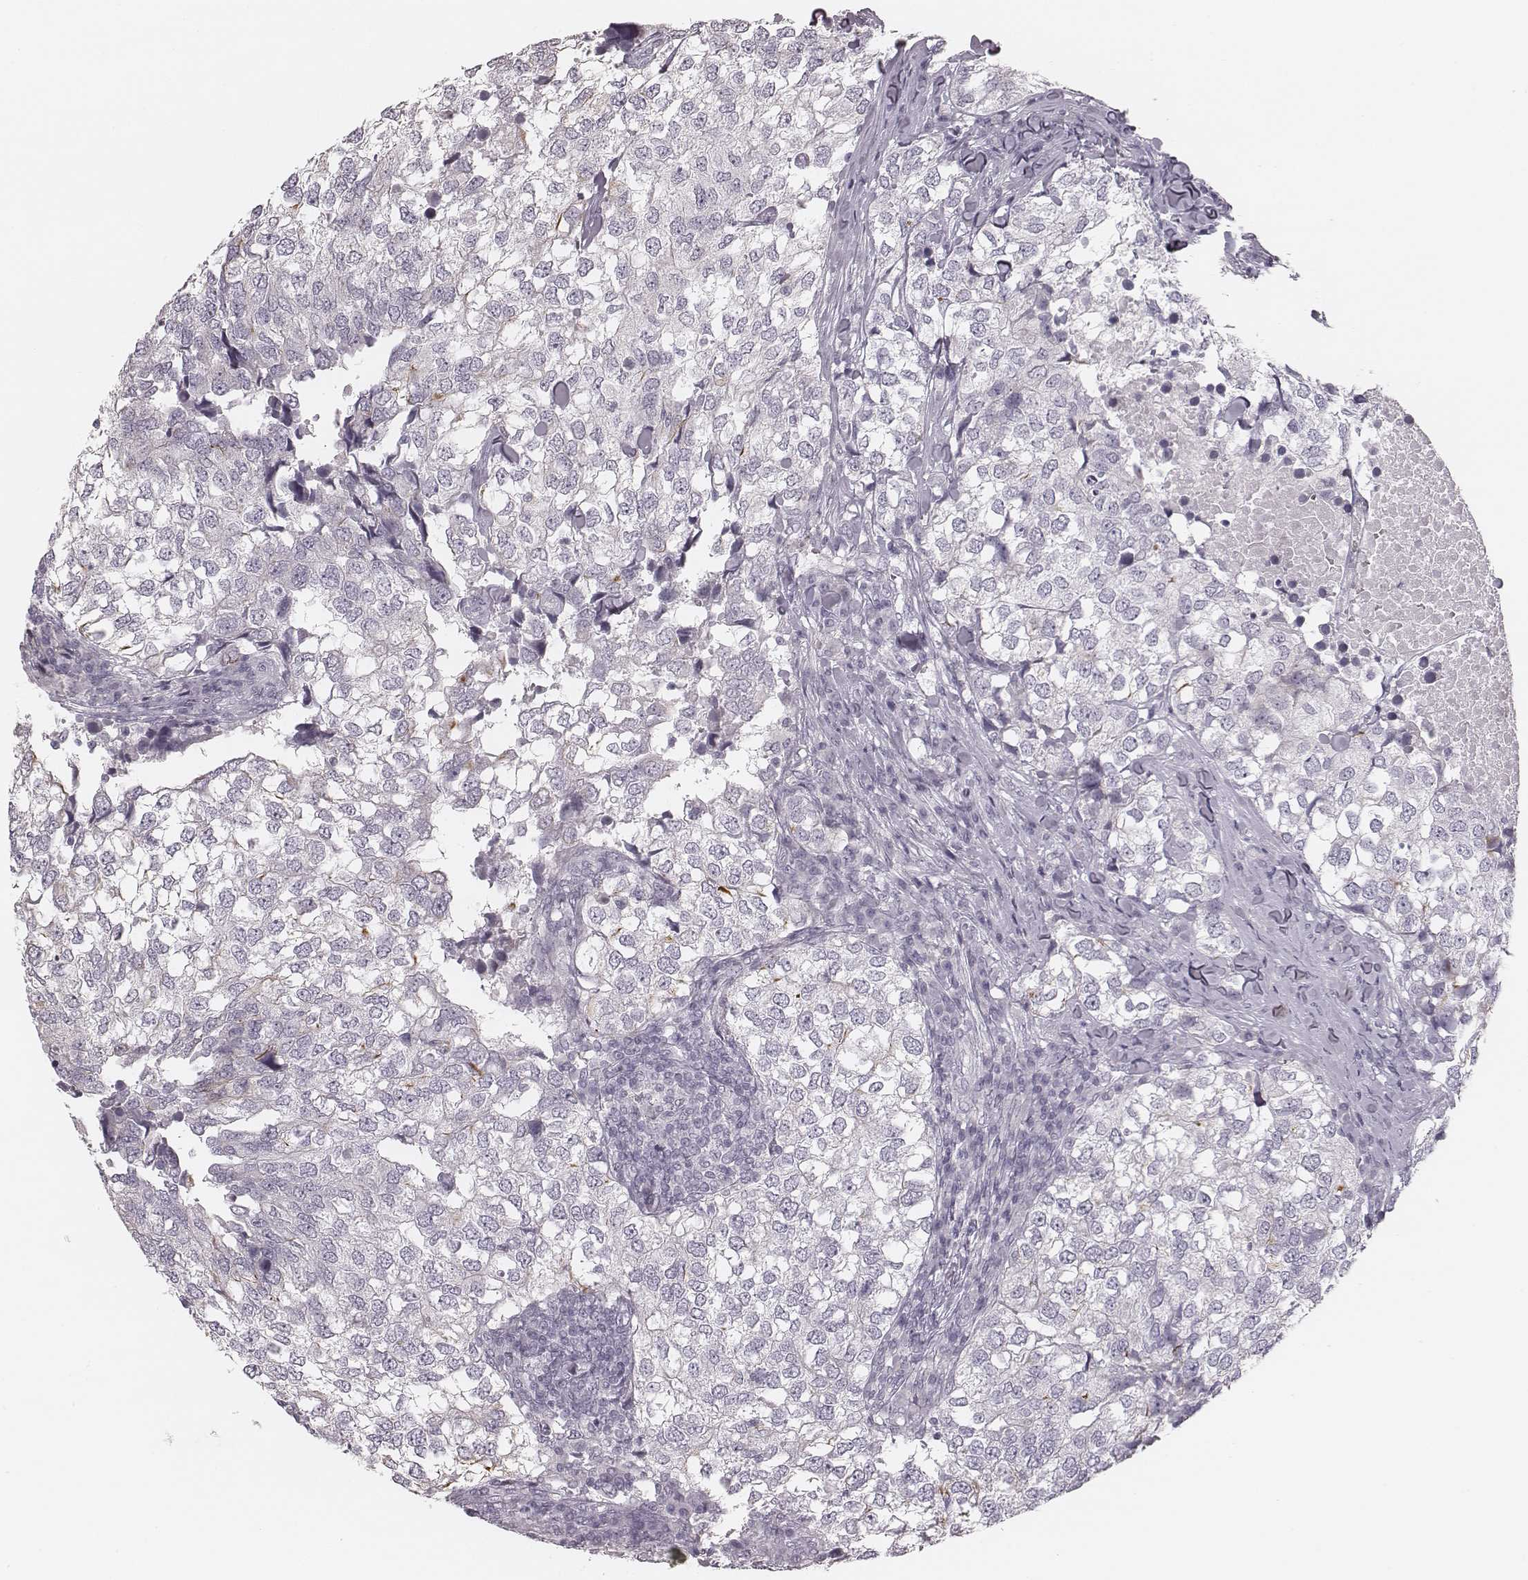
{"staining": {"intensity": "negative", "quantity": "none", "location": "none"}, "tissue": "breast cancer", "cell_type": "Tumor cells", "image_type": "cancer", "snomed": [{"axis": "morphology", "description": "Duct carcinoma"}, {"axis": "topography", "description": "Breast"}], "caption": "Tumor cells are negative for protein expression in human breast infiltrating ductal carcinoma.", "gene": "SPA17", "patient": {"sex": "female", "age": 30}}